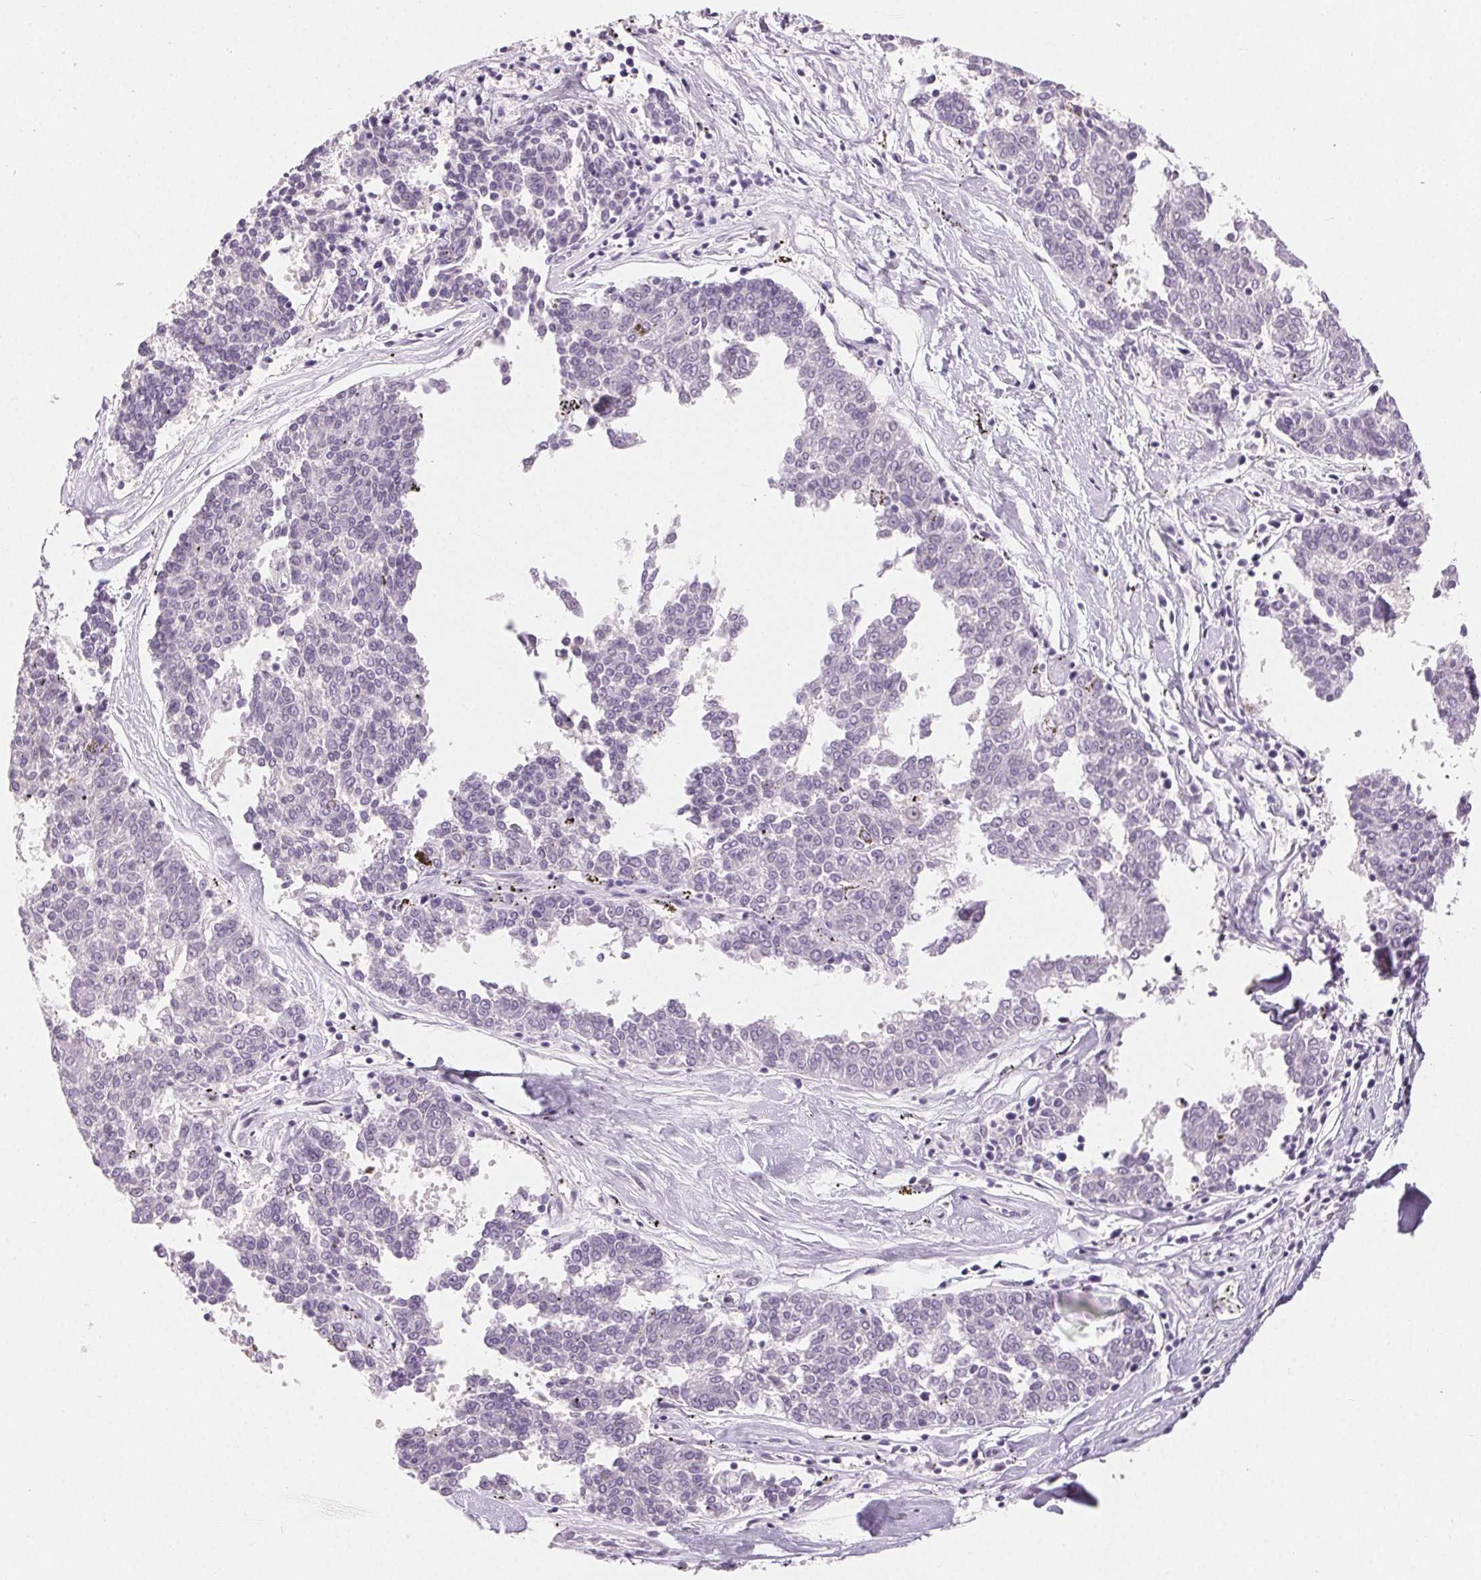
{"staining": {"intensity": "negative", "quantity": "none", "location": "none"}, "tissue": "melanoma", "cell_type": "Tumor cells", "image_type": "cancer", "snomed": [{"axis": "morphology", "description": "Malignant melanoma, NOS"}, {"axis": "topography", "description": "Skin"}], "caption": "IHC histopathology image of malignant melanoma stained for a protein (brown), which shows no staining in tumor cells.", "gene": "SFTPD", "patient": {"sex": "female", "age": 72}}